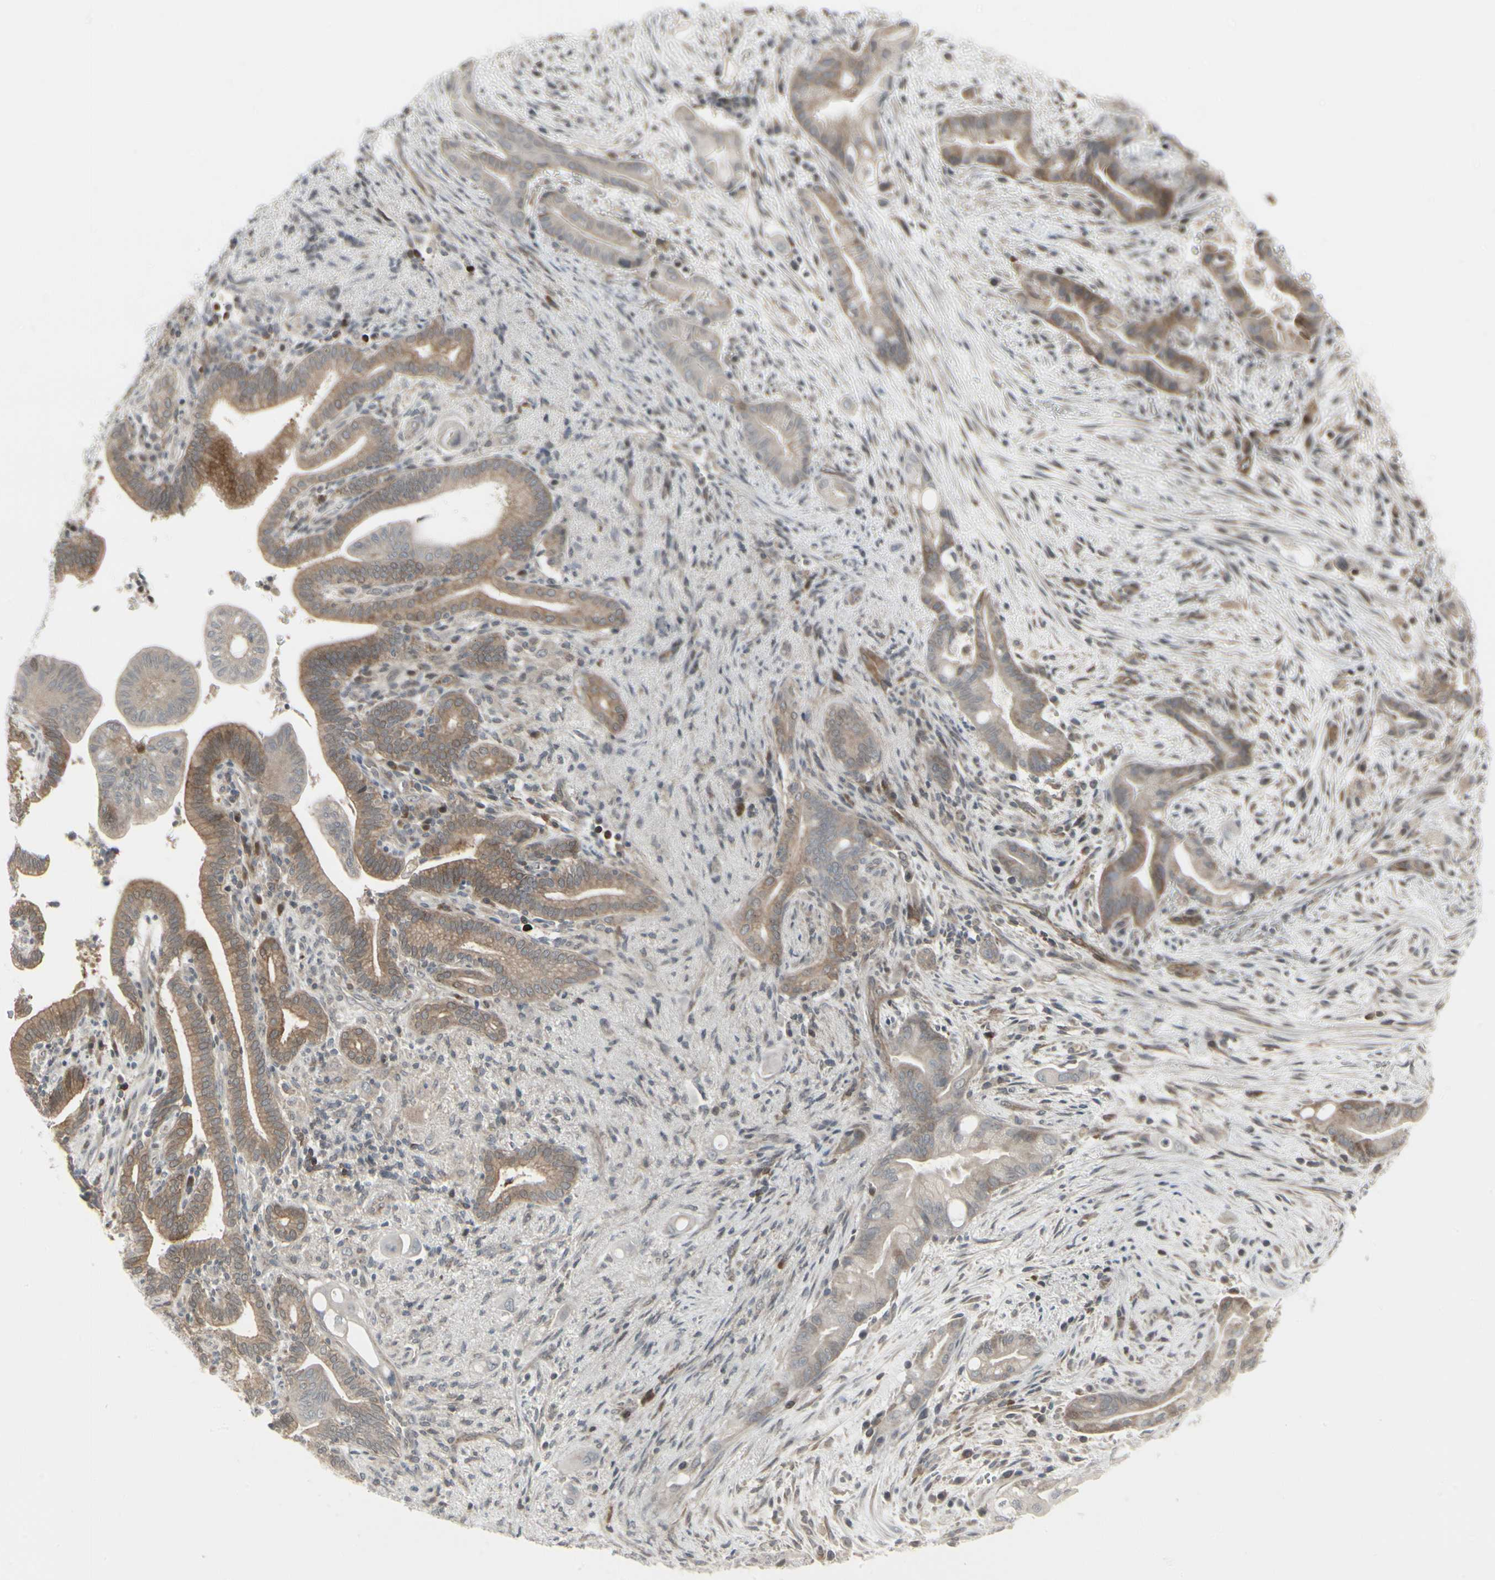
{"staining": {"intensity": "moderate", "quantity": ">75%", "location": "cytoplasmic/membranous"}, "tissue": "liver cancer", "cell_type": "Tumor cells", "image_type": "cancer", "snomed": [{"axis": "morphology", "description": "Cholangiocarcinoma"}, {"axis": "topography", "description": "Liver"}], "caption": "Immunohistochemistry histopathology image of neoplastic tissue: human liver cancer stained using immunohistochemistry exhibits medium levels of moderate protein expression localized specifically in the cytoplasmic/membranous of tumor cells, appearing as a cytoplasmic/membranous brown color.", "gene": "IGFBP6", "patient": {"sex": "female", "age": 68}}